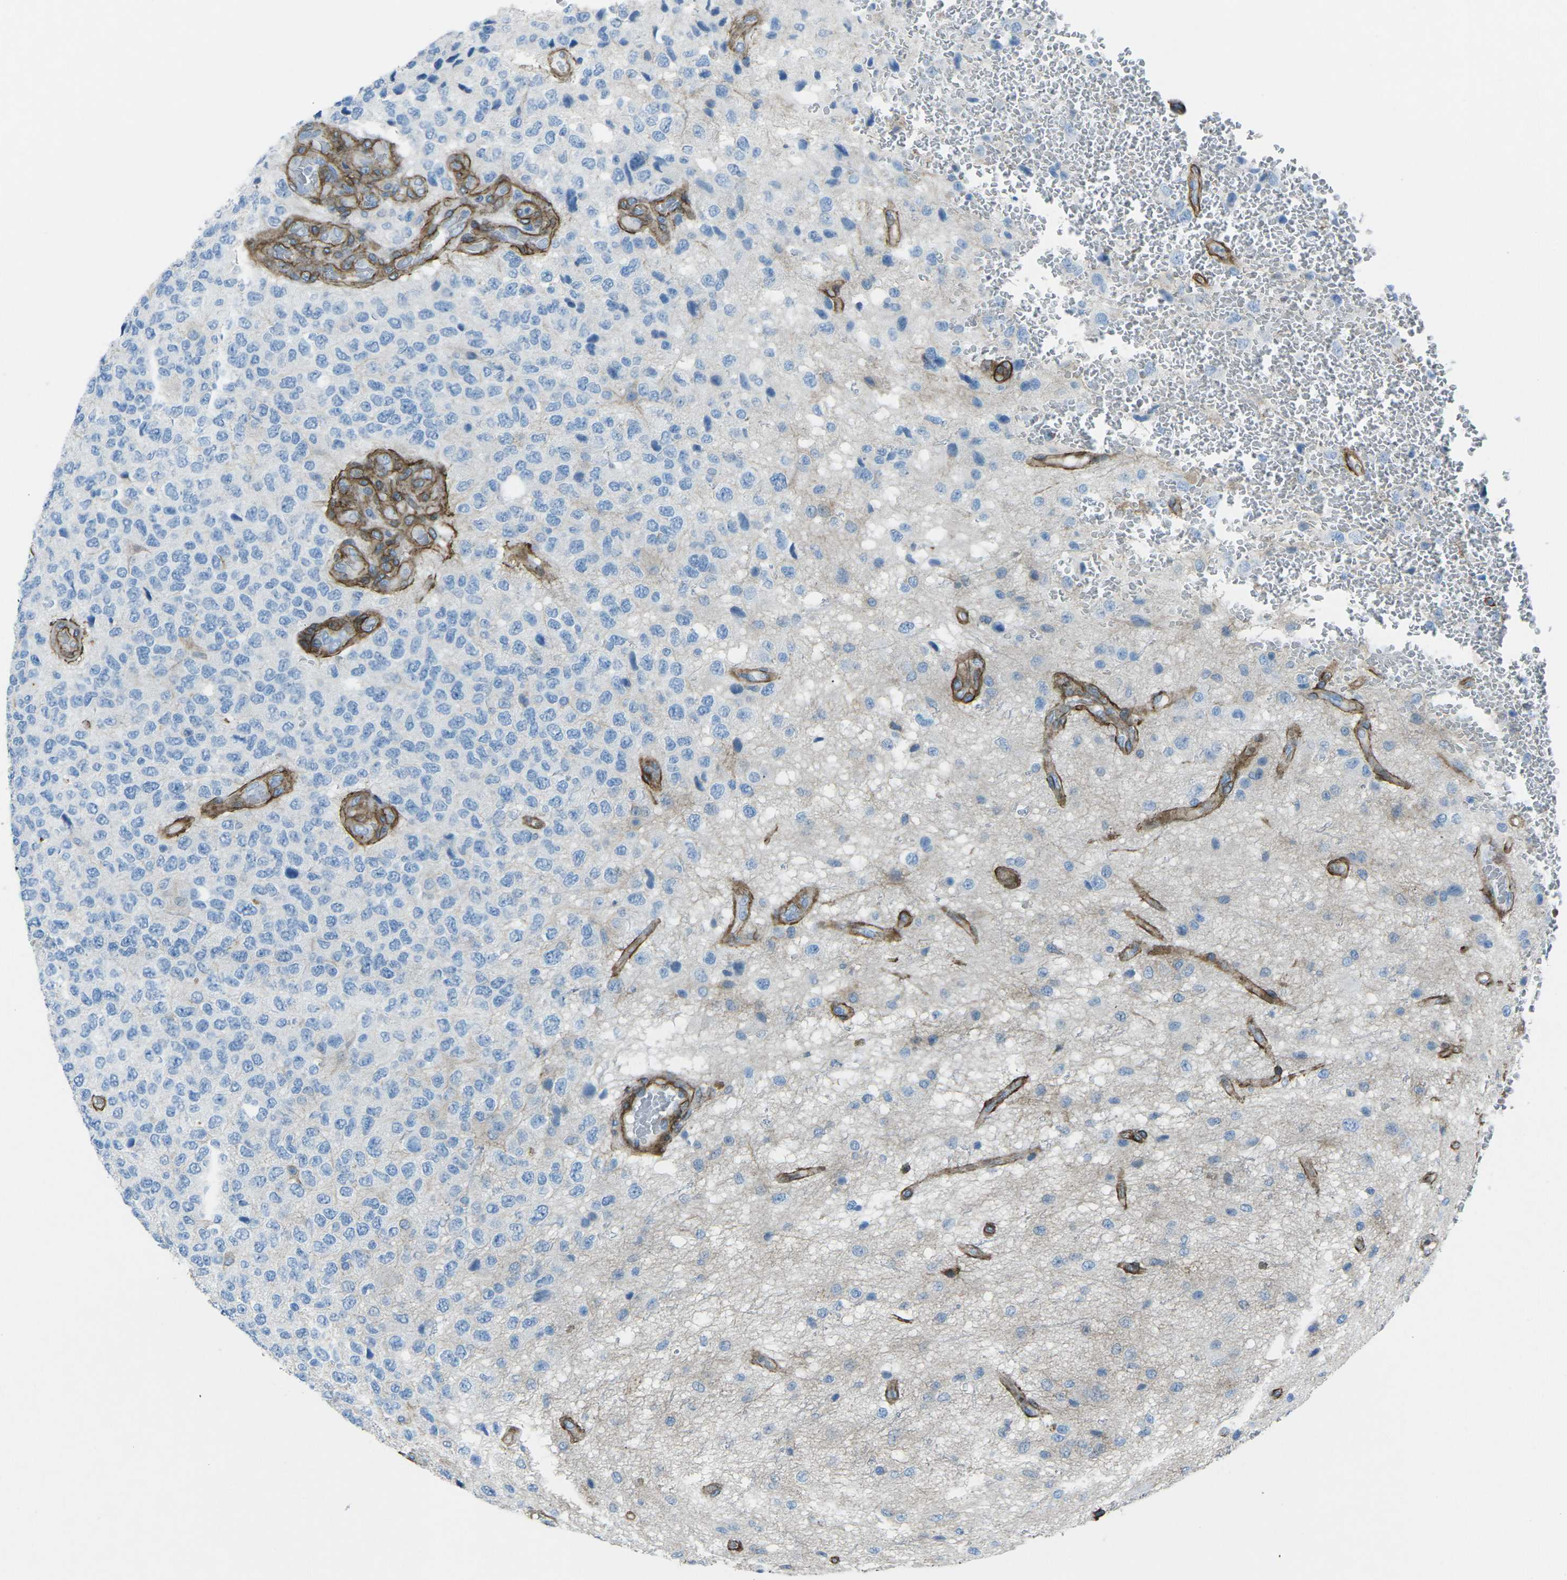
{"staining": {"intensity": "negative", "quantity": "none", "location": "none"}, "tissue": "glioma", "cell_type": "Tumor cells", "image_type": "cancer", "snomed": [{"axis": "morphology", "description": "Glioma, malignant, High grade"}, {"axis": "topography", "description": "pancreas cauda"}], "caption": "This histopathology image is of glioma stained with immunohistochemistry to label a protein in brown with the nuclei are counter-stained blue. There is no staining in tumor cells. (Immunohistochemistry, brightfield microscopy, high magnification).", "gene": "UTRN", "patient": {"sex": "male", "age": 60}}